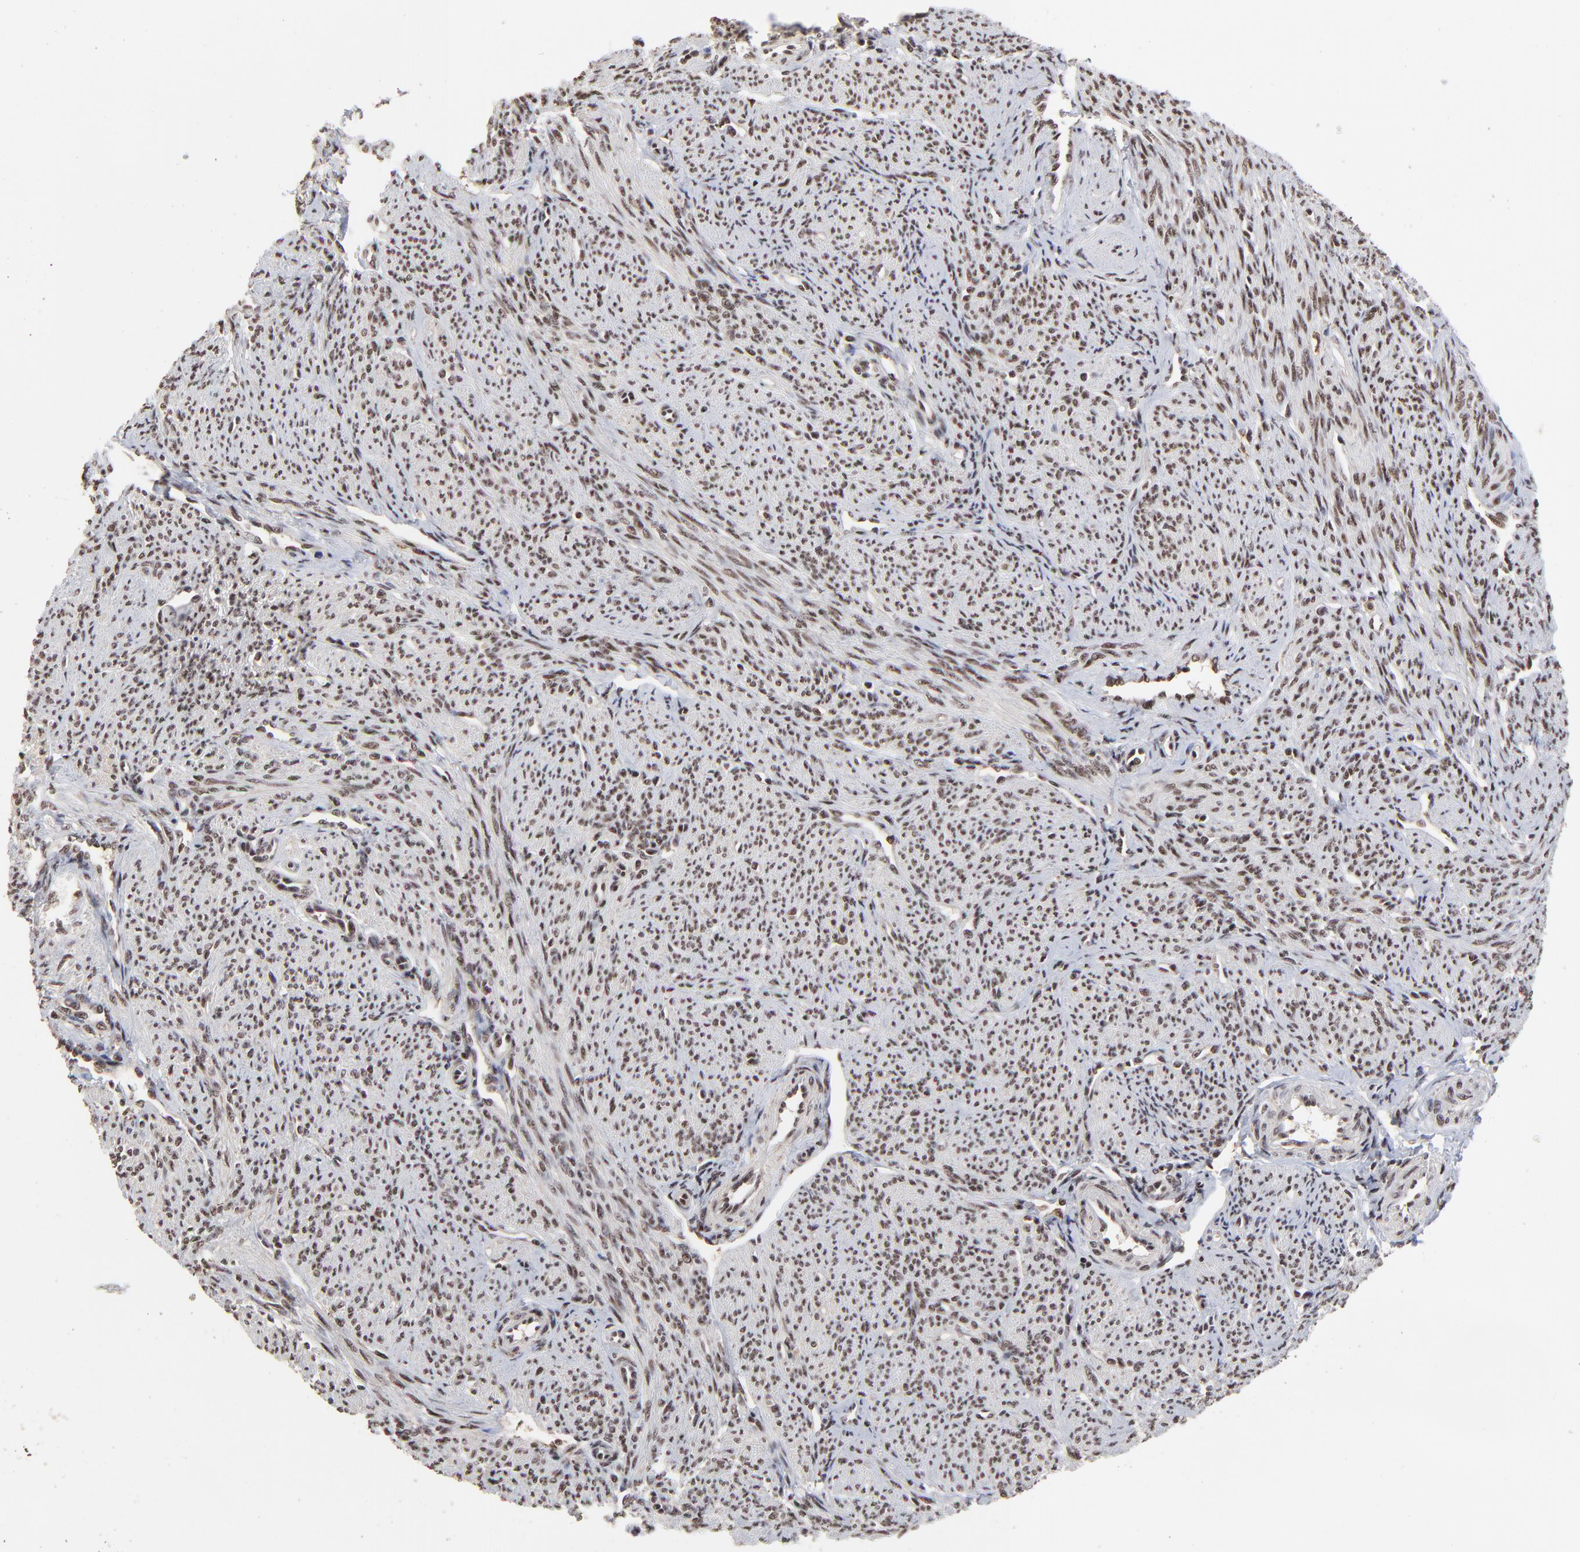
{"staining": {"intensity": "moderate", "quantity": ">75%", "location": "nuclear"}, "tissue": "smooth muscle", "cell_type": "Smooth muscle cells", "image_type": "normal", "snomed": [{"axis": "morphology", "description": "Normal tissue, NOS"}, {"axis": "topography", "description": "Smooth muscle"}], "caption": "Immunohistochemistry micrograph of unremarkable smooth muscle stained for a protein (brown), which reveals medium levels of moderate nuclear staining in approximately >75% of smooth muscle cells.", "gene": "RBM22", "patient": {"sex": "female", "age": 65}}